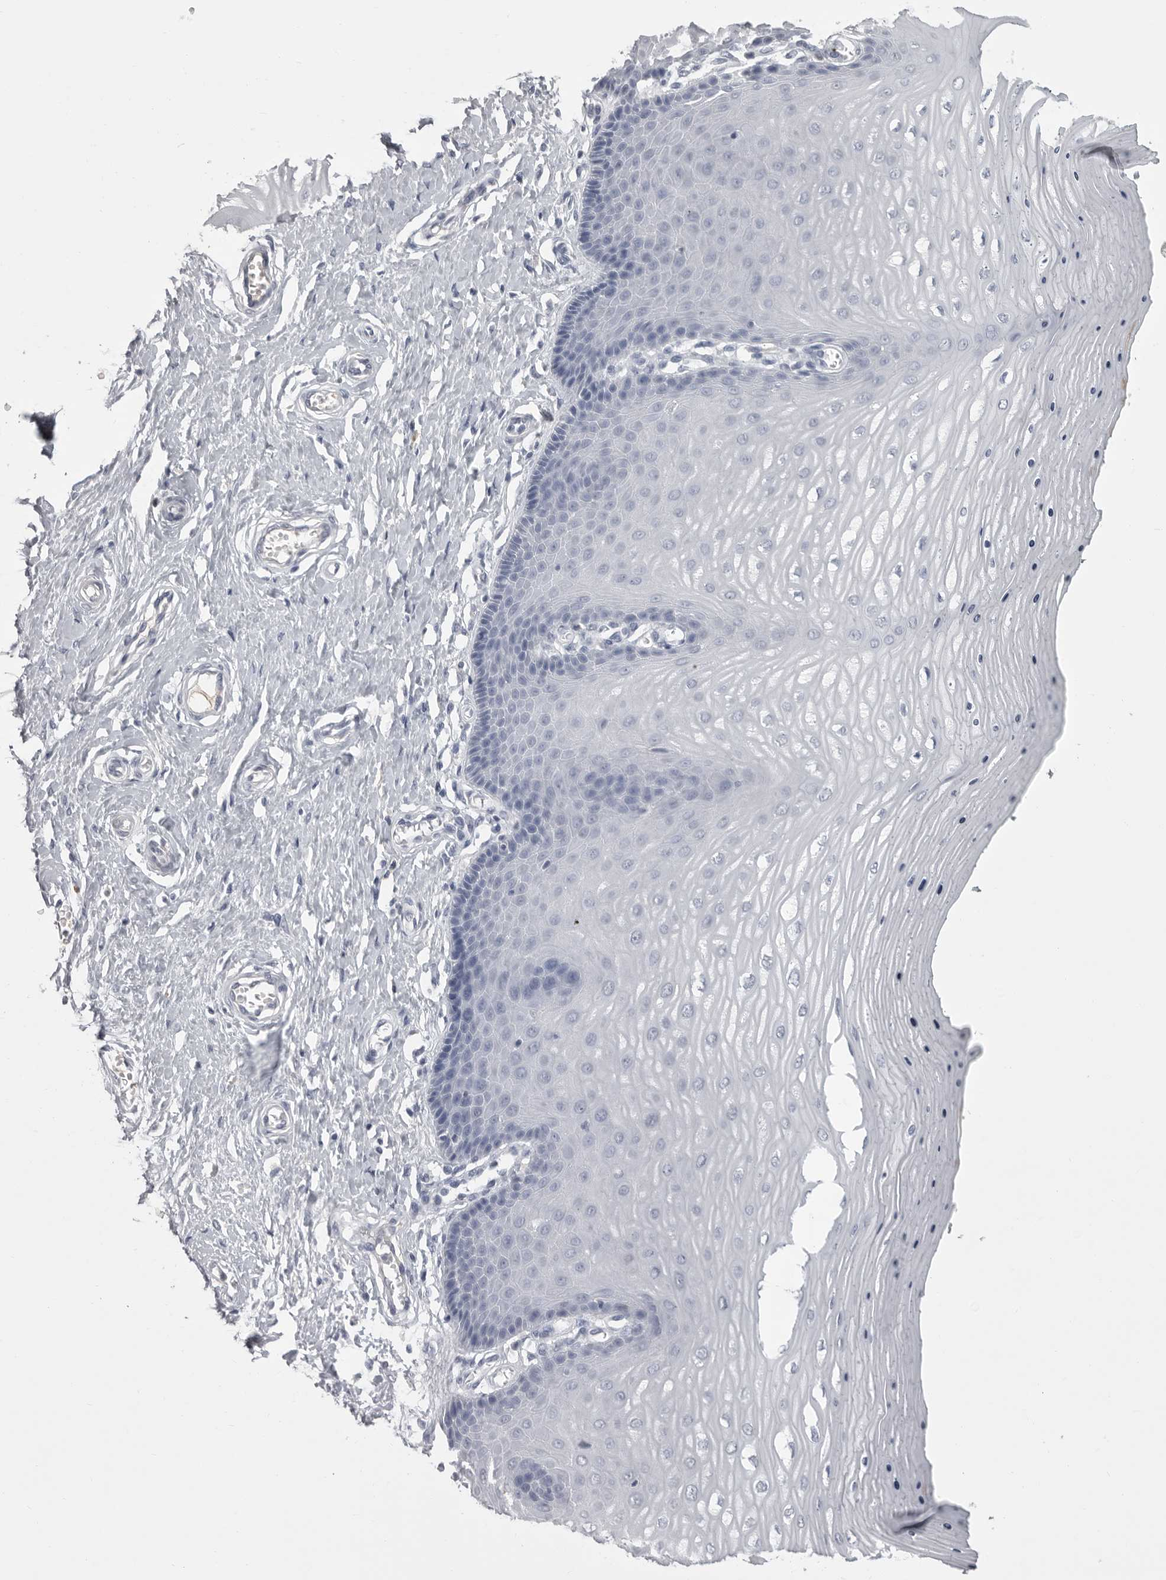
{"staining": {"intensity": "negative", "quantity": "none", "location": "none"}, "tissue": "cervix", "cell_type": "Glandular cells", "image_type": "normal", "snomed": [{"axis": "morphology", "description": "Normal tissue, NOS"}, {"axis": "topography", "description": "Cervix"}], "caption": "High power microscopy photomicrograph of an immunohistochemistry photomicrograph of normal cervix, revealing no significant staining in glandular cells.", "gene": "GNLY", "patient": {"sex": "female", "age": 55}}